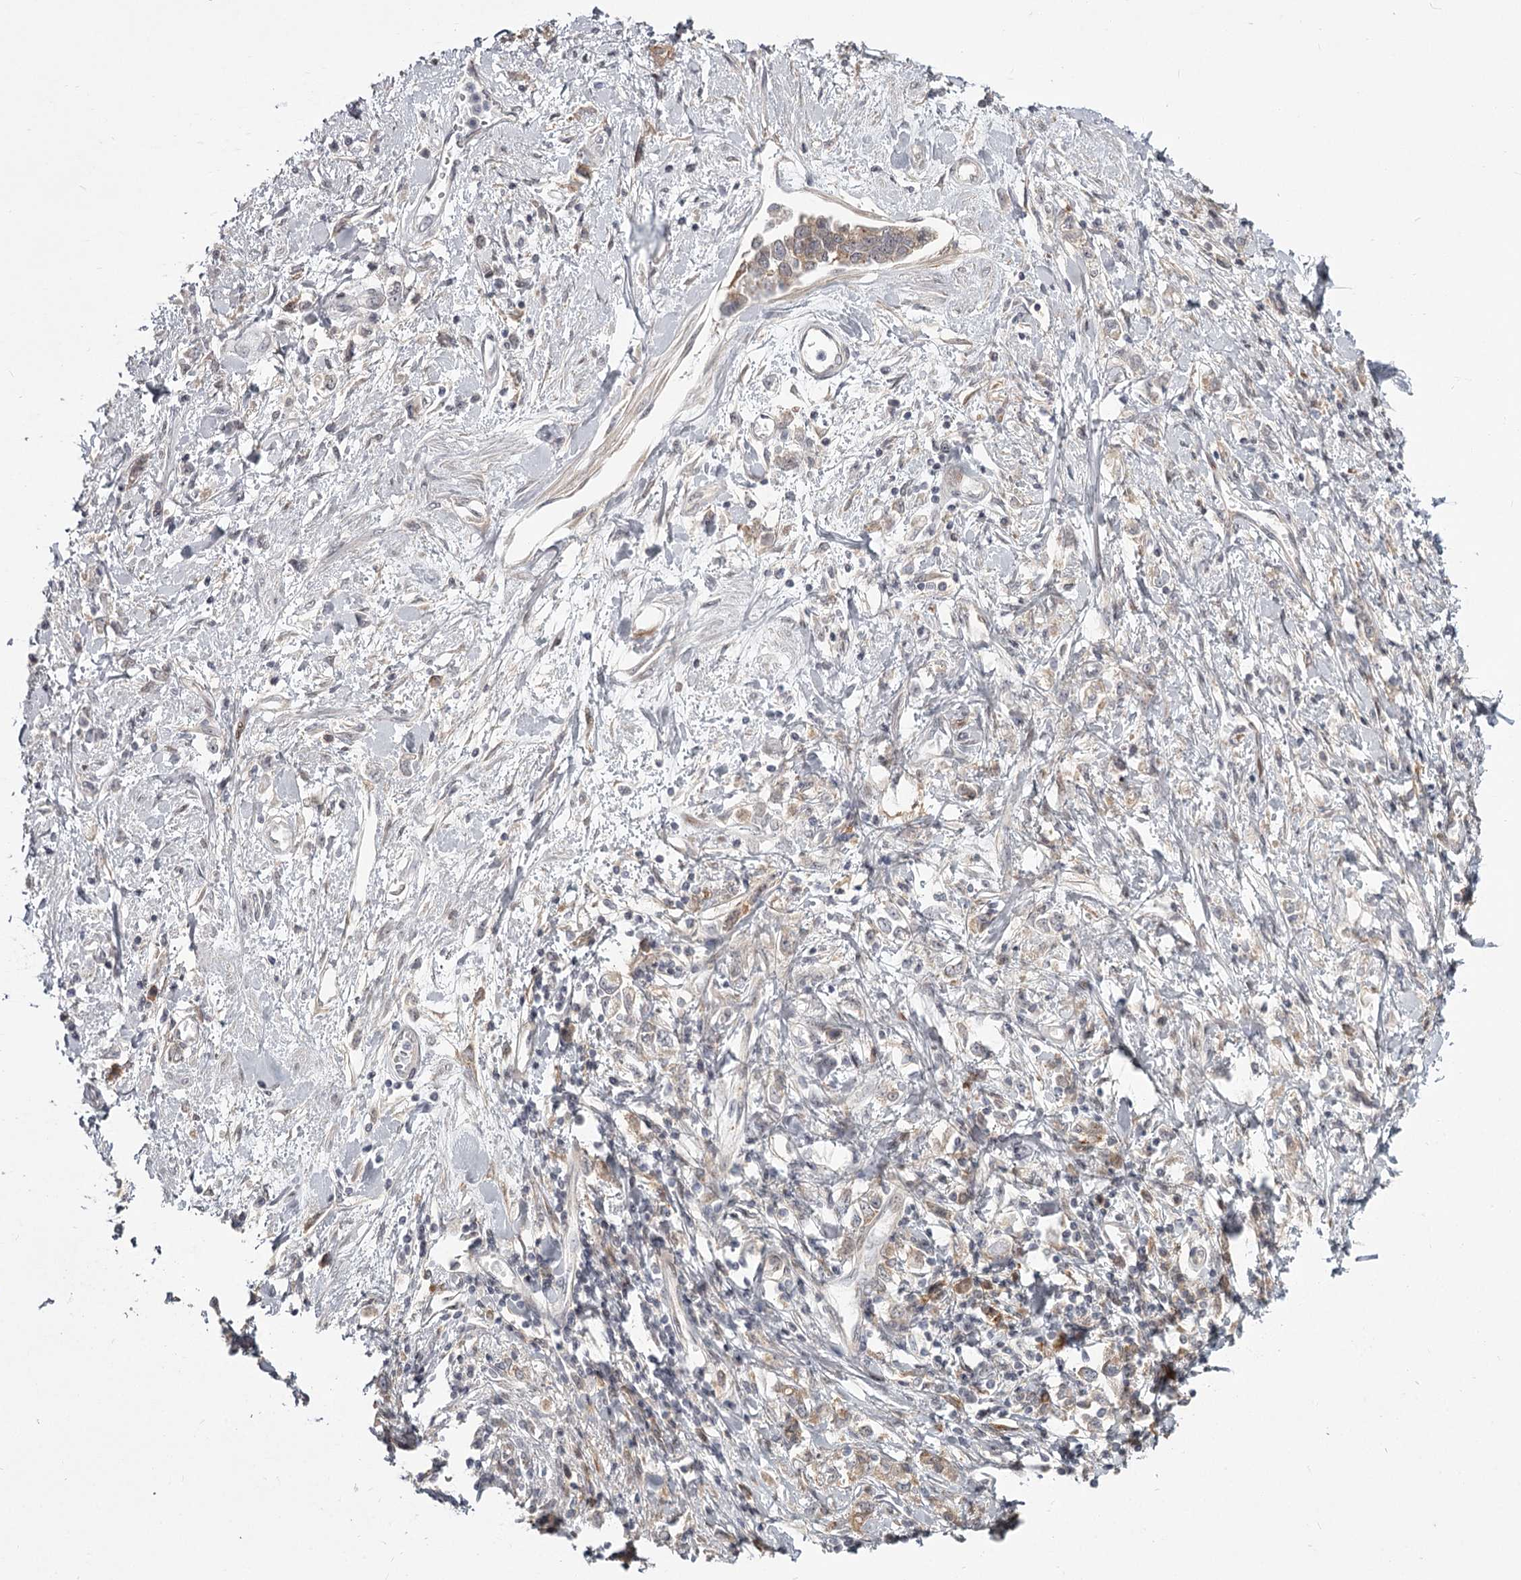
{"staining": {"intensity": "weak", "quantity": ">75%", "location": "cytoplasmic/membranous"}, "tissue": "stomach cancer", "cell_type": "Tumor cells", "image_type": "cancer", "snomed": [{"axis": "morphology", "description": "Adenocarcinoma, NOS"}, {"axis": "topography", "description": "Stomach"}], "caption": "Protein staining exhibits weak cytoplasmic/membranous staining in approximately >75% of tumor cells in stomach cancer. (DAB (3,3'-diaminobenzidine) IHC with brightfield microscopy, high magnification).", "gene": "CCNG2", "patient": {"sex": "female", "age": 76}}